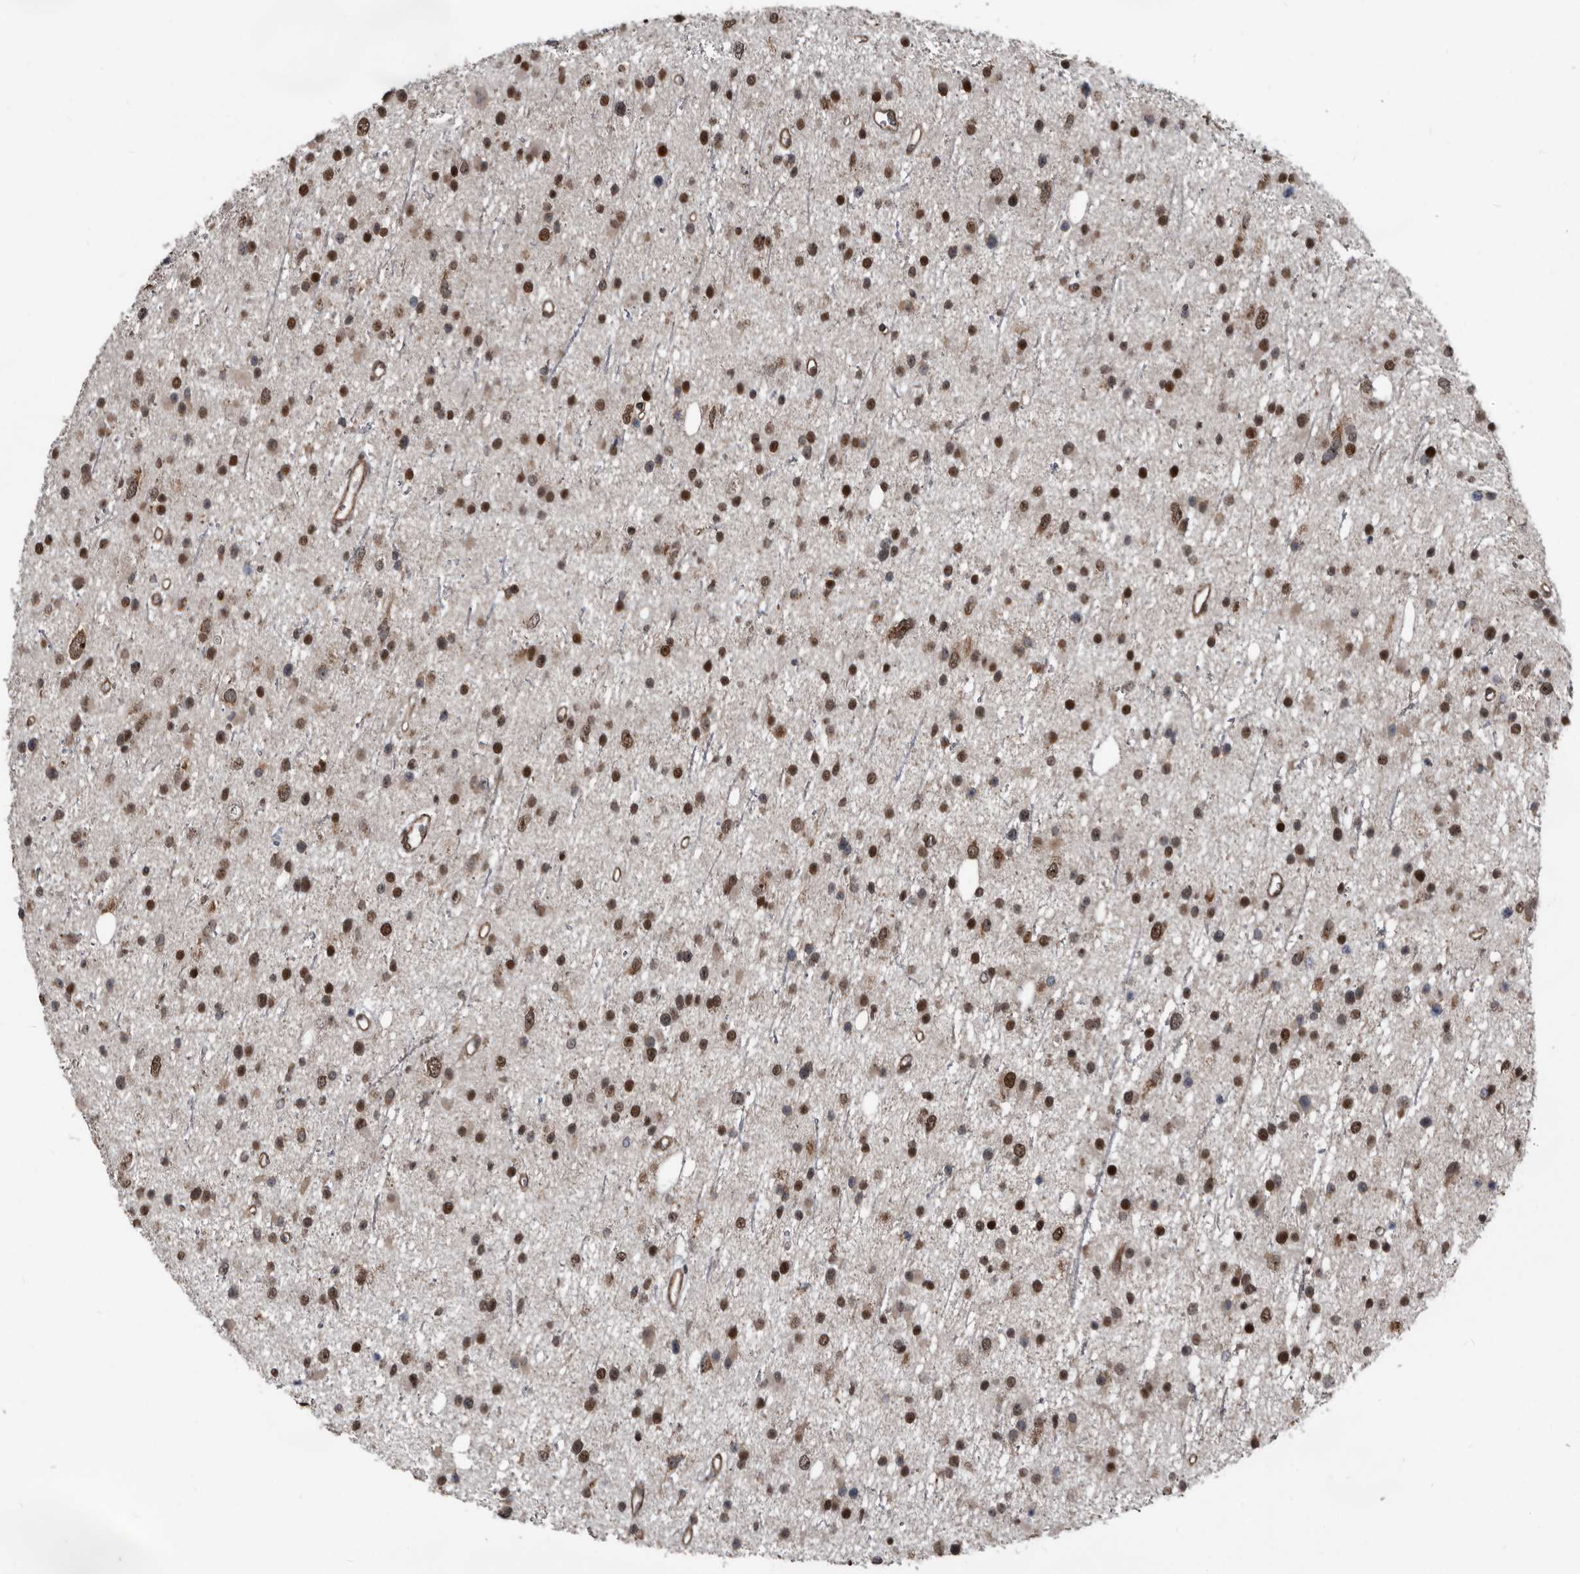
{"staining": {"intensity": "strong", "quantity": ">75%", "location": "nuclear"}, "tissue": "glioma", "cell_type": "Tumor cells", "image_type": "cancer", "snomed": [{"axis": "morphology", "description": "Glioma, malignant, Low grade"}, {"axis": "topography", "description": "Cerebral cortex"}], "caption": "Immunohistochemistry (IHC) staining of malignant glioma (low-grade), which displays high levels of strong nuclear expression in approximately >75% of tumor cells indicating strong nuclear protein staining. The staining was performed using DAB (3,3'-diaminobenzidine) (brown) for protein detection and nuclei were counterstained in hematoxylin (blue).", "gene": "CHD1L", "patient": {"sex": "female", "age": 39}}